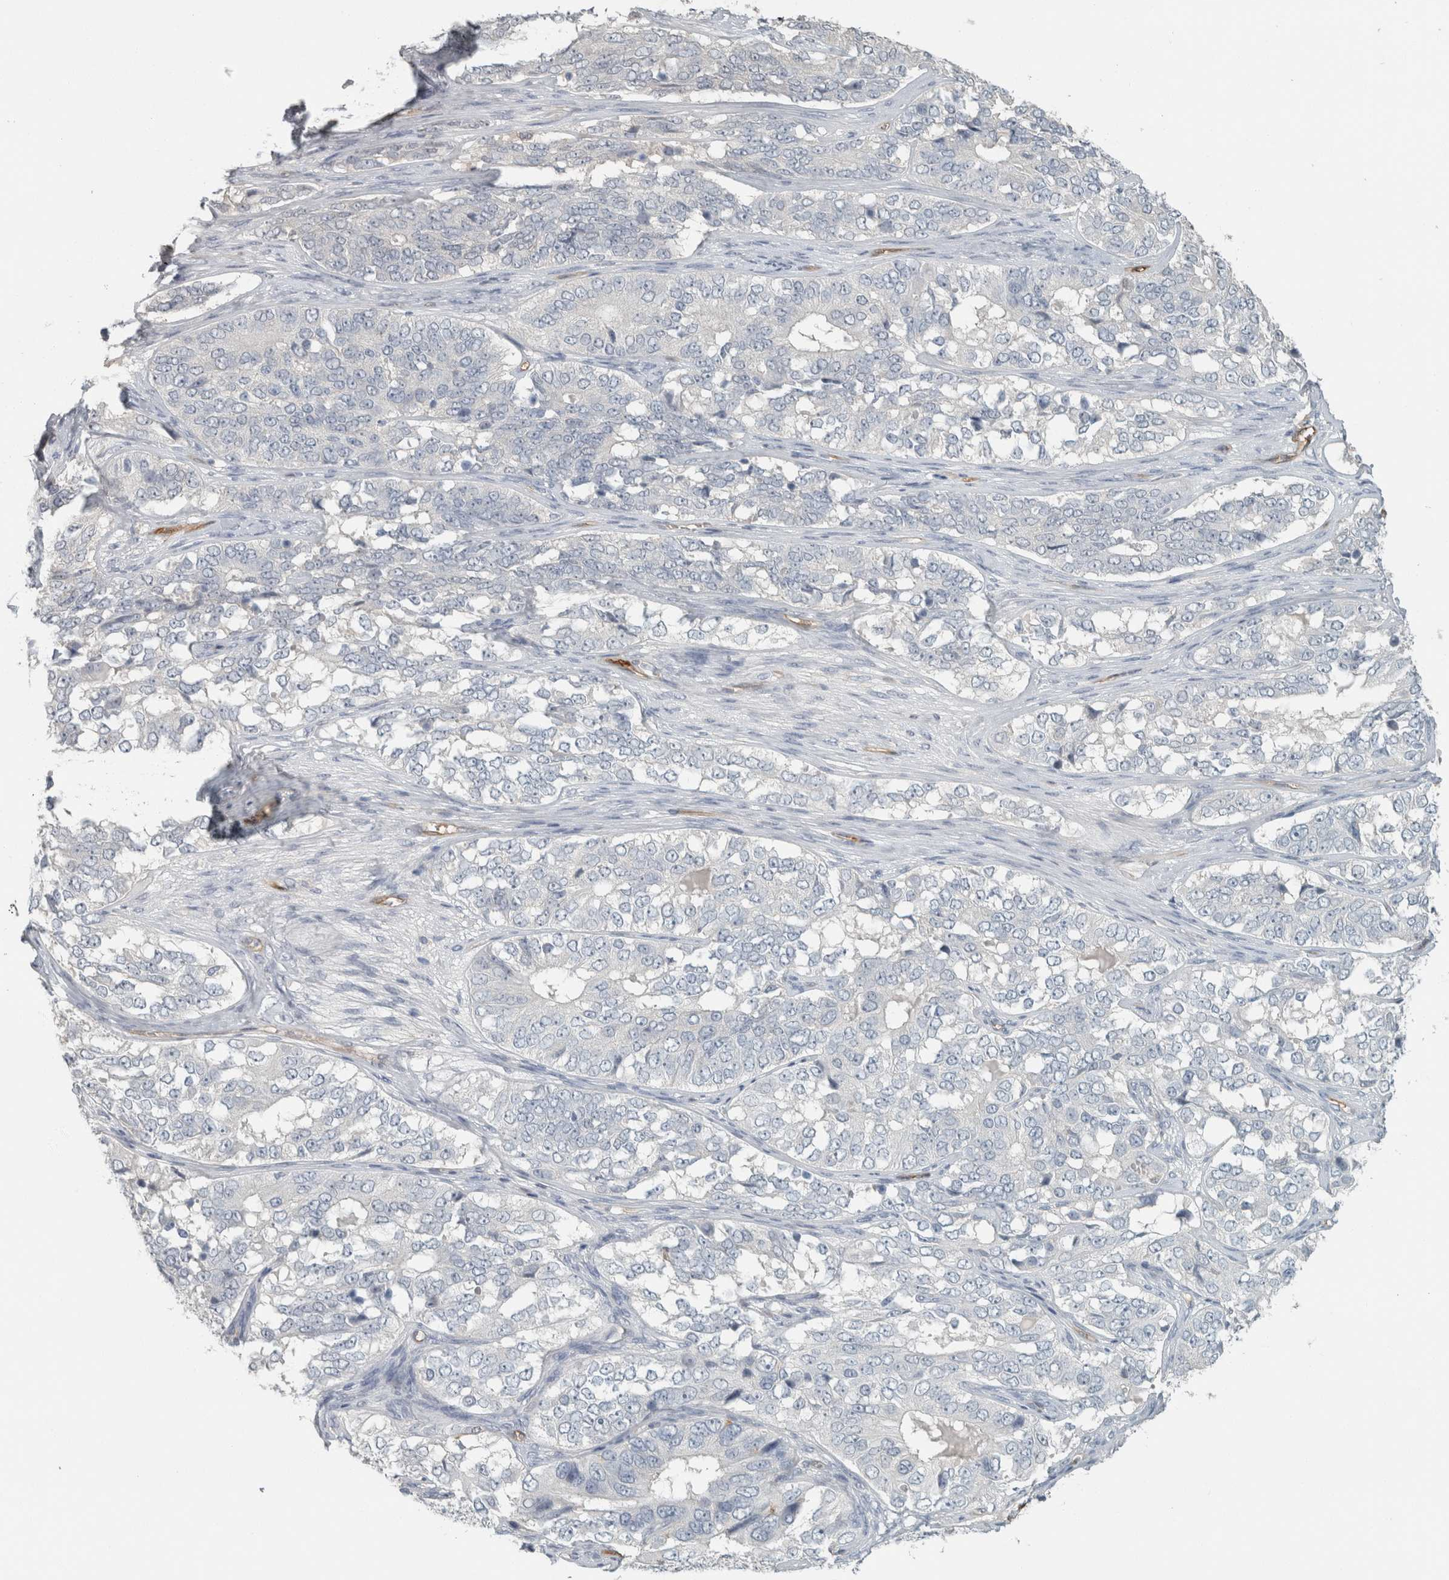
{"staining": {"intensity": "negative", "quantity": "none", "location": "none"}, "tissue": "ovarian cancer", "cell_type": "Tumor cells", "image_type": "cancer", "snomed": [{"axis": "morphology", "description": "Carcinoma, endometroid"}, {"axis": "topography", "description": "Ovary"}], "caption": "High power microscopy image of an IHC micrograph of ovarian cancer, revealing no significant expression in tumor cells. (Brightfield microscopy of DAB (3,3'-diaminobenzidine) immunohistochemistry (IHC) at high magnification).", "gene": "SCIN", "patient": {"sex": "female", "age": 51}}